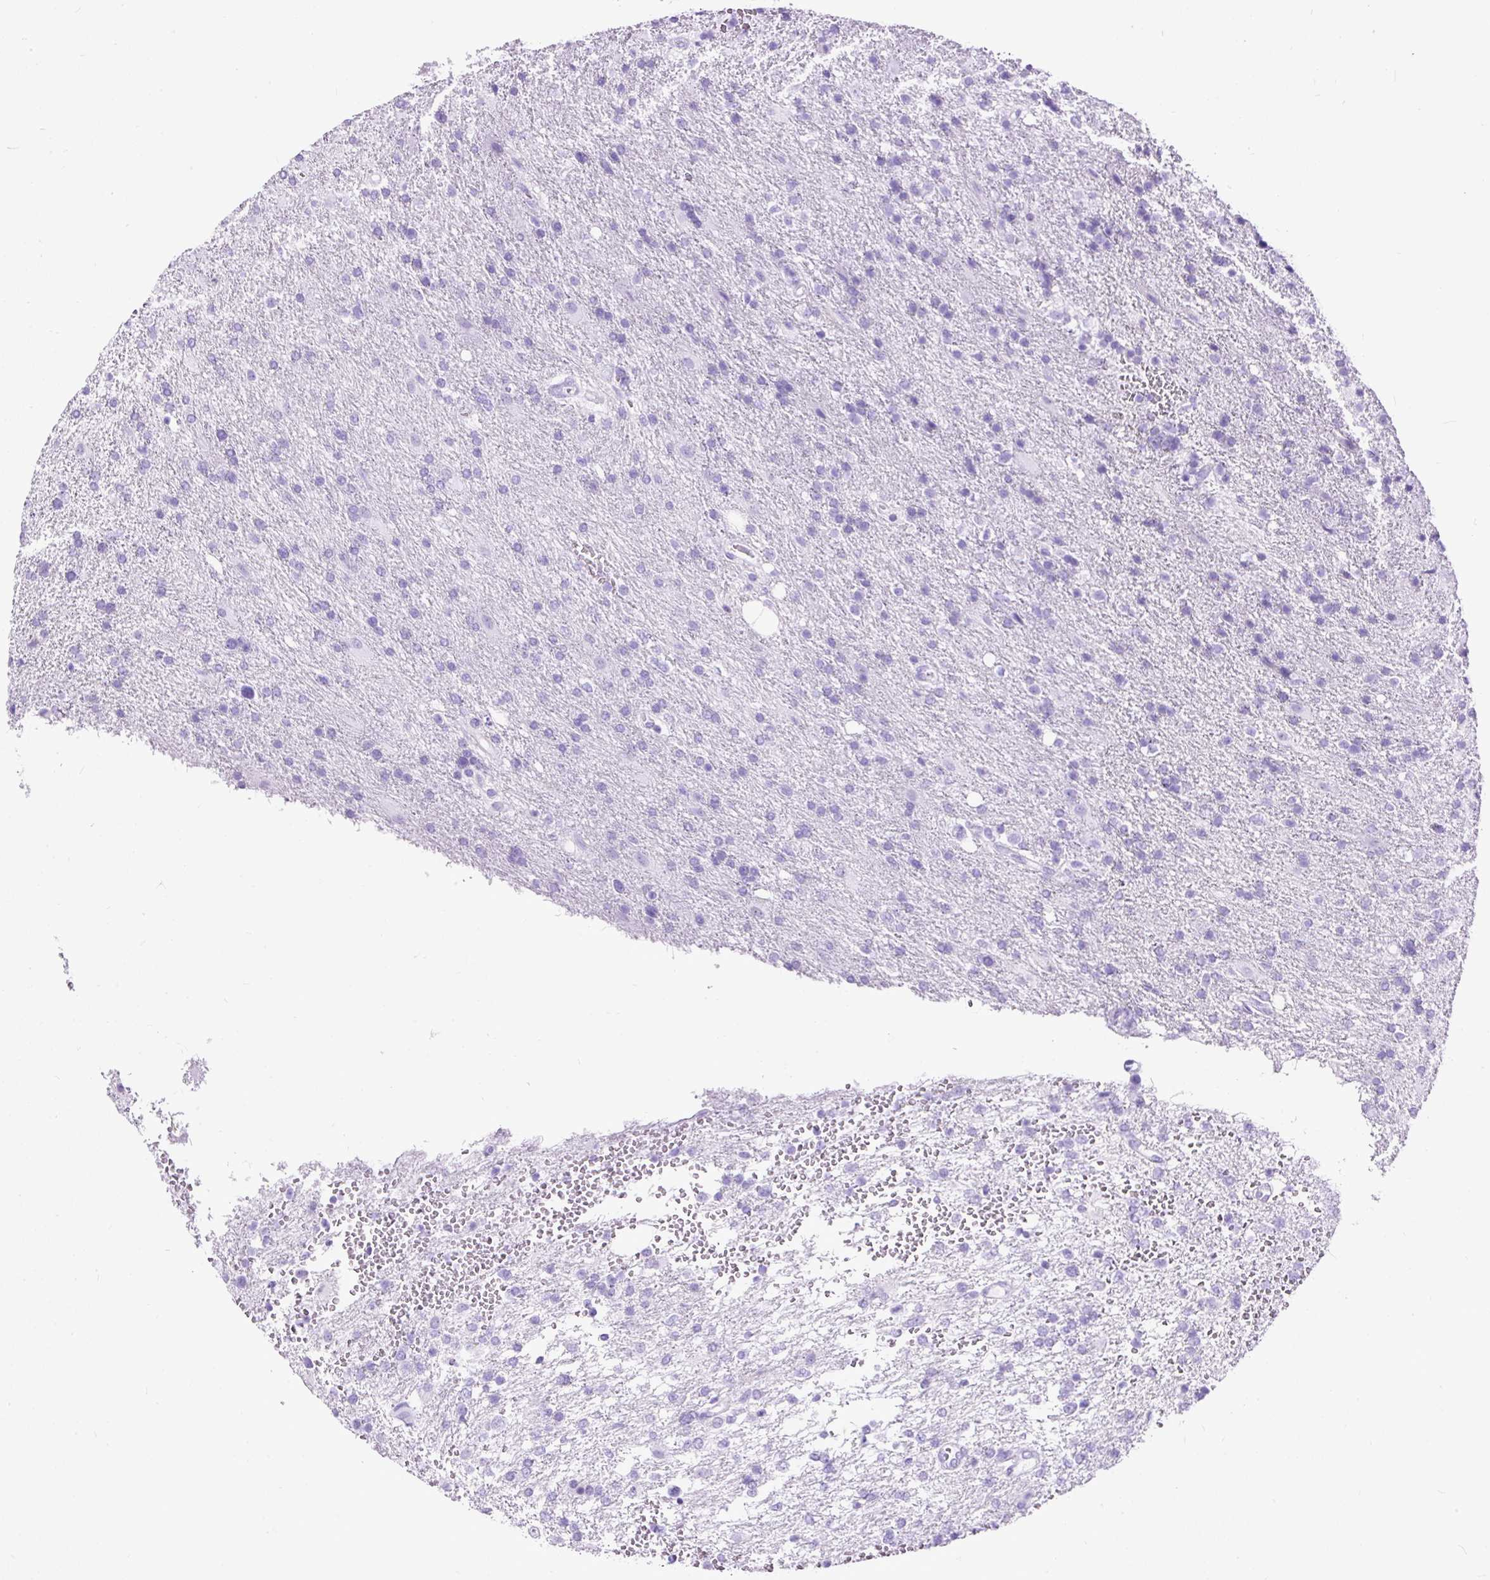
{"staining": {"intensity": "negative", "quantity": "none", "location": "none"}, "tissue": "glioma", "cell_type": "Tumor cells", "image_type": "cancer", "snomed": [{"axis": "morphology", "description": "Glioma, malignant, High grade"}, {"axis": "topography", "description": "Brain"}], "caption": "The histopathology image demonstrates no staining of tumor cells in malignant high-grade glioma.", "gene": "CEL", "patient": {"sex": "male", "age": 56}}